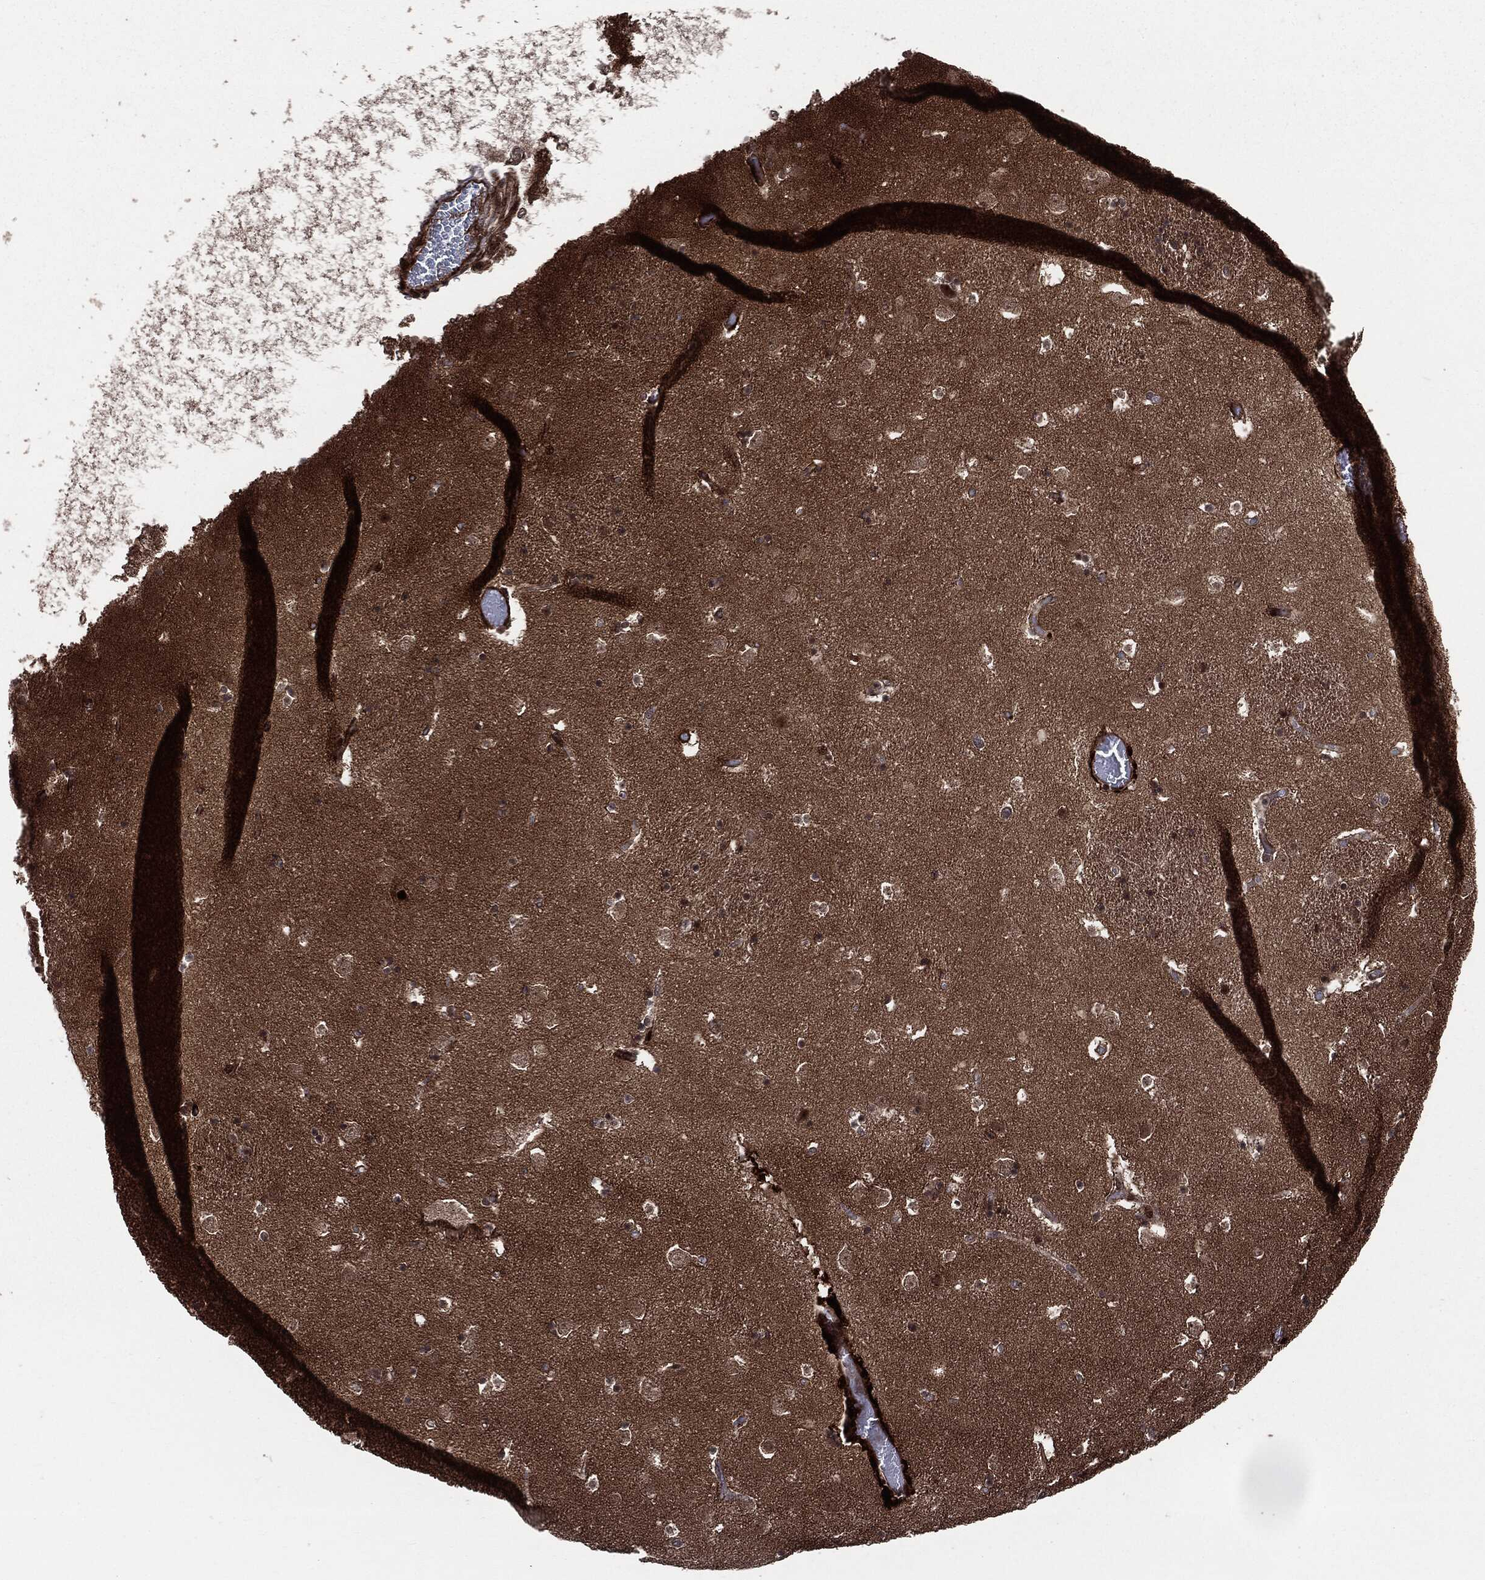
{"staining": {"intensity": "strong", "quantity": "<25%", "location": "nuclear"}, "tissue": "caudate", "cell_type": "Glial cells", "image_type": "normal", "snomed": [{"axis": "morphology", "description": "Normal tissue, NOS"}, {"axis": "topography", "description": "Lateral ventricle wall"}], "caption": "IHC histopathology image of benign human caudate stained for a protein (brown), which demonstrates medium levels of strong nuclear positivity in approximately <25% of glial cells.", "gene": "SMAD4", "patient": {"sex": "female", "age": 42}}